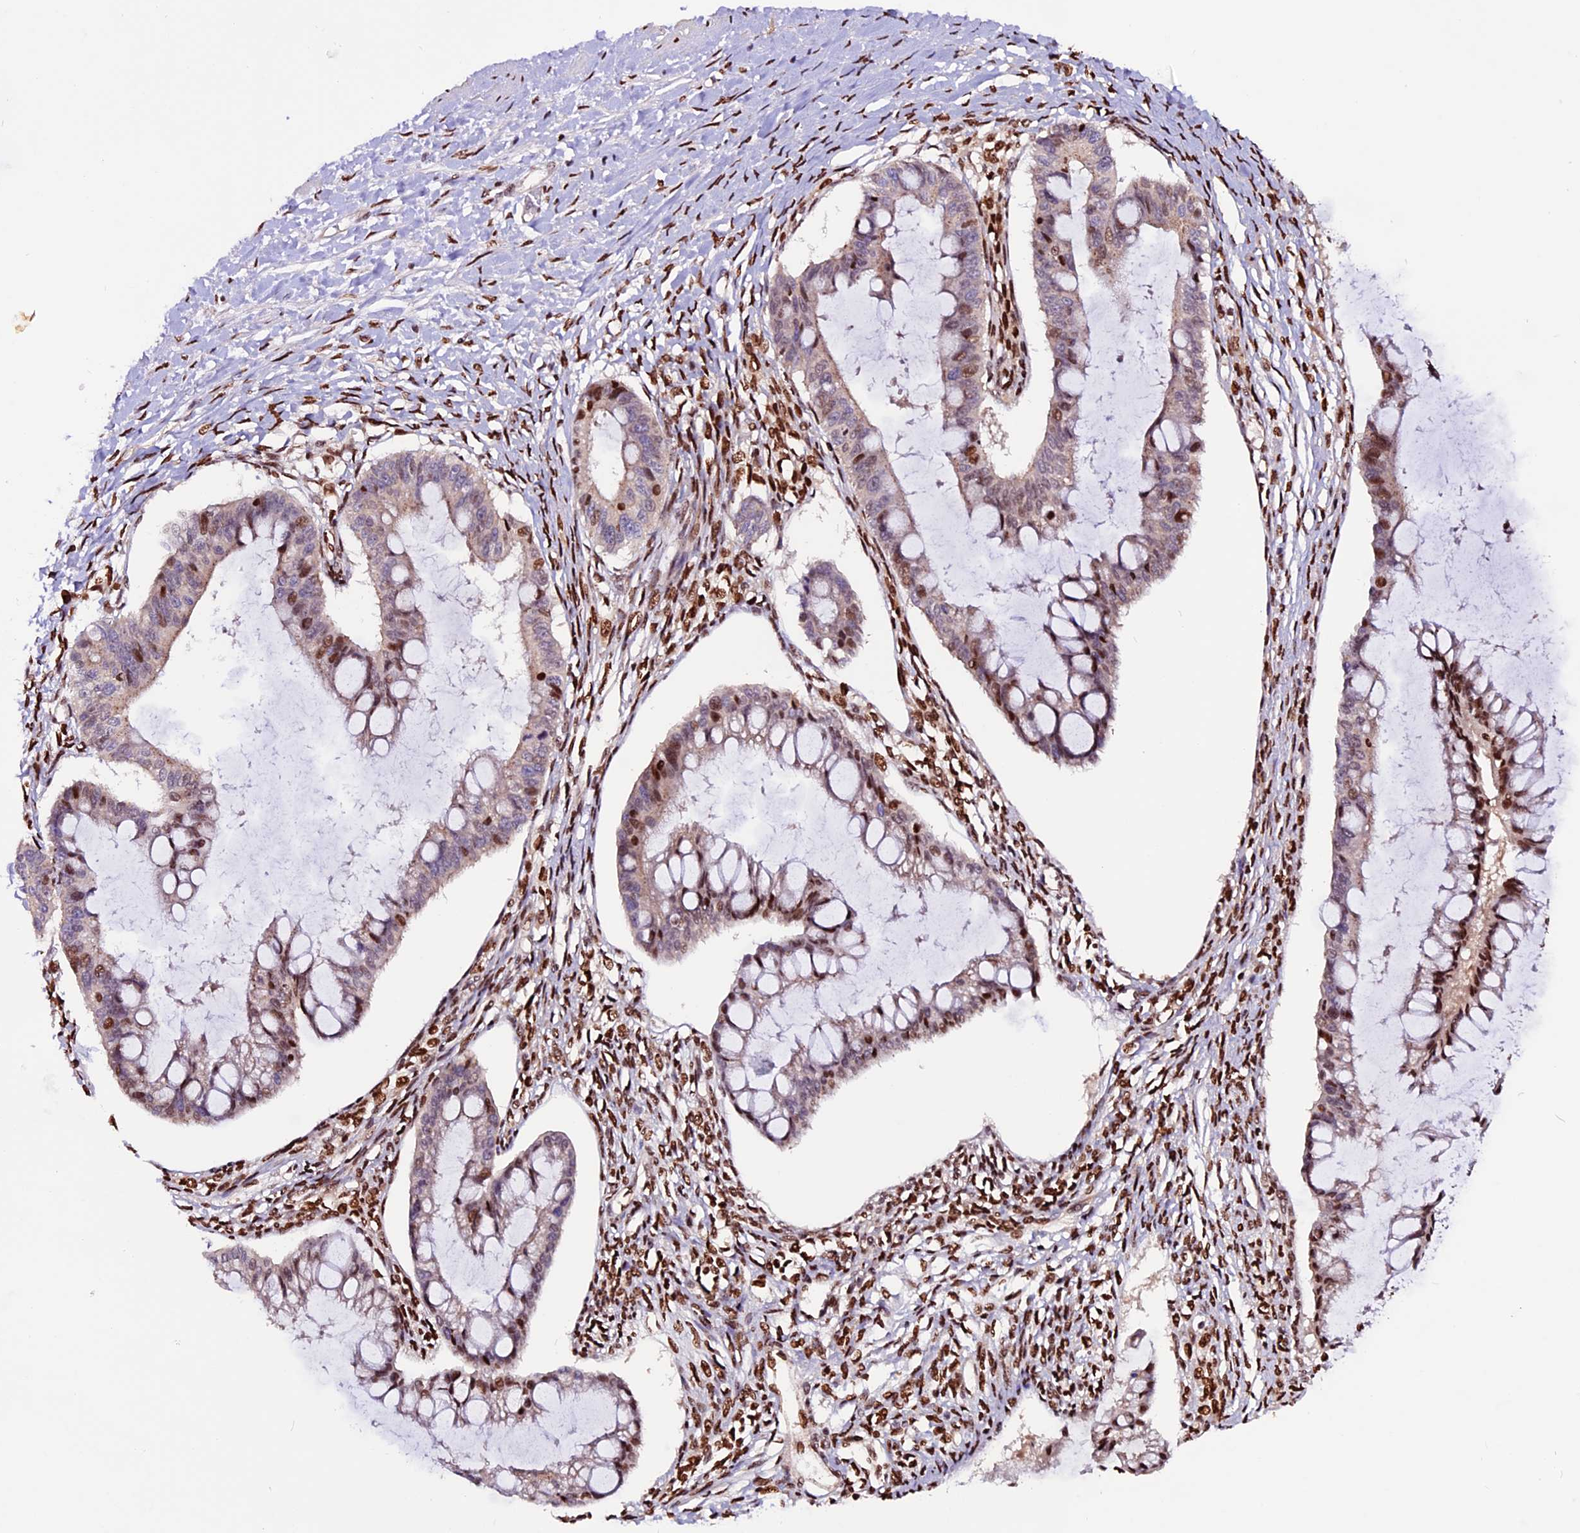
{"staining": {"intensity": "moderate", "quantity": "25%-75%", "location": "nuclear"}, "tissue": "ovarian cancer", "cell_type": "Tumor cells", "image_type": "cancer", "snomed": [{"axis": "morphology", "description": "Cystadenocarcinoma, mucinous, NOS"}, {"axis": "topography", "description": "Ovary"}], "caption": "Brown immunohistochemical staining in human ovarian cancer displays moderate nuclear staining in approximately 25%-75% of tumor cells.", "gene": "RINL", "patient": {"sex": "female", "age": 73}}